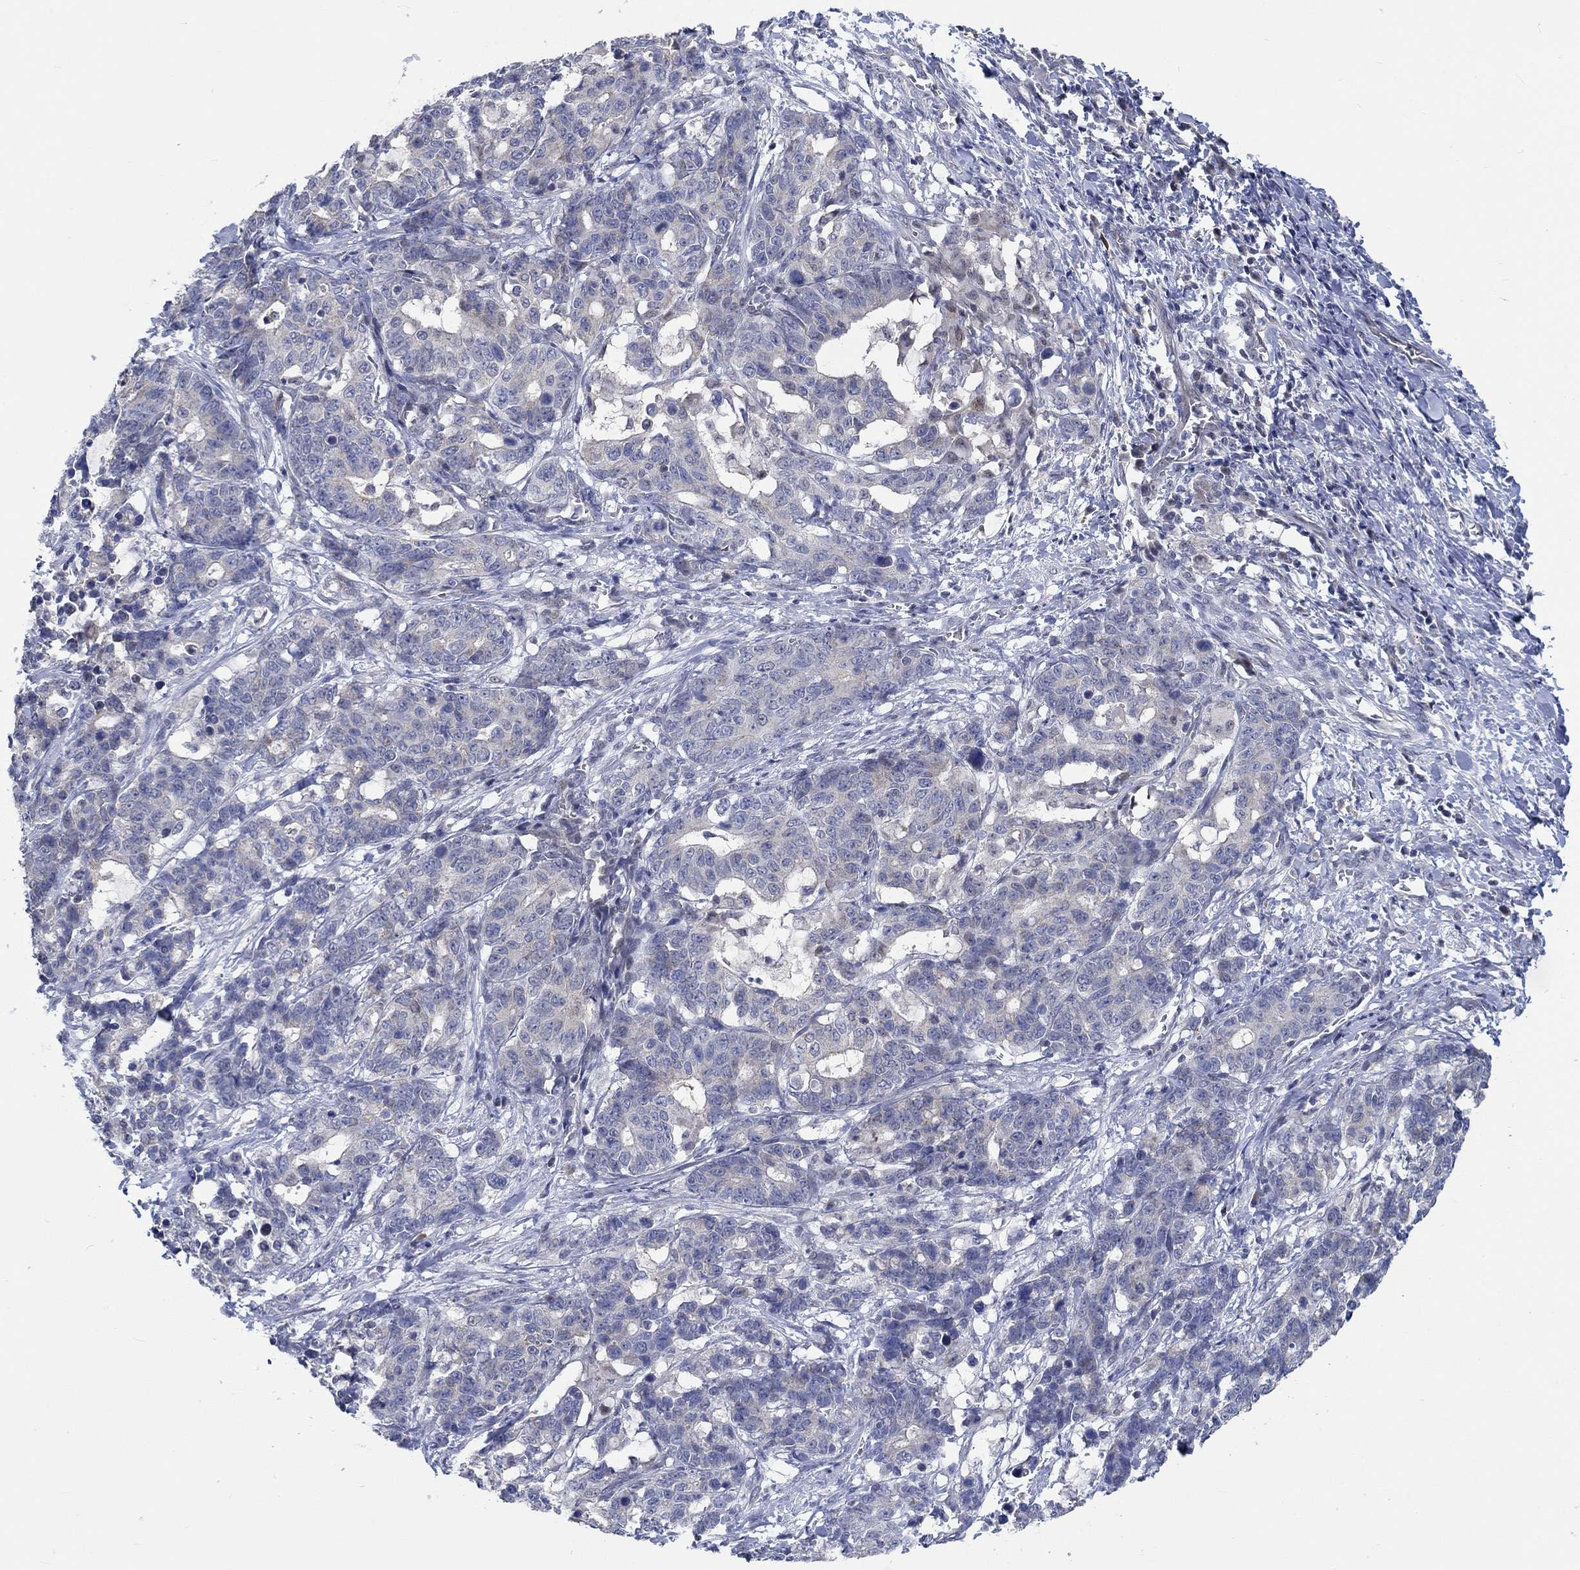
{"staining": {"intensity": "weak", "quantity": "<25%", "location": "cytoplasmic/membranous"}, "tissue": "stomach cancer", "cell_type": "Tumor cells", "image_type": "cancer", "snomed": [{"axis": "morphology", "description": "Normal tissue, NOS"}, {"axis": "morphology", "description": "Adenocarcinoma, NOS"}, {"axis": "topography", "description": "Stomach"}], "caption": "Immunohistochemistry of human adenocarcinoma (stomach) reveals no staining in tumor cells. (DAB (3,3'-diaminobenzidine) immunohistochemistry, high magnification).", "gene": "WASF1", "patient": {"sex": "female", "age": 64}}